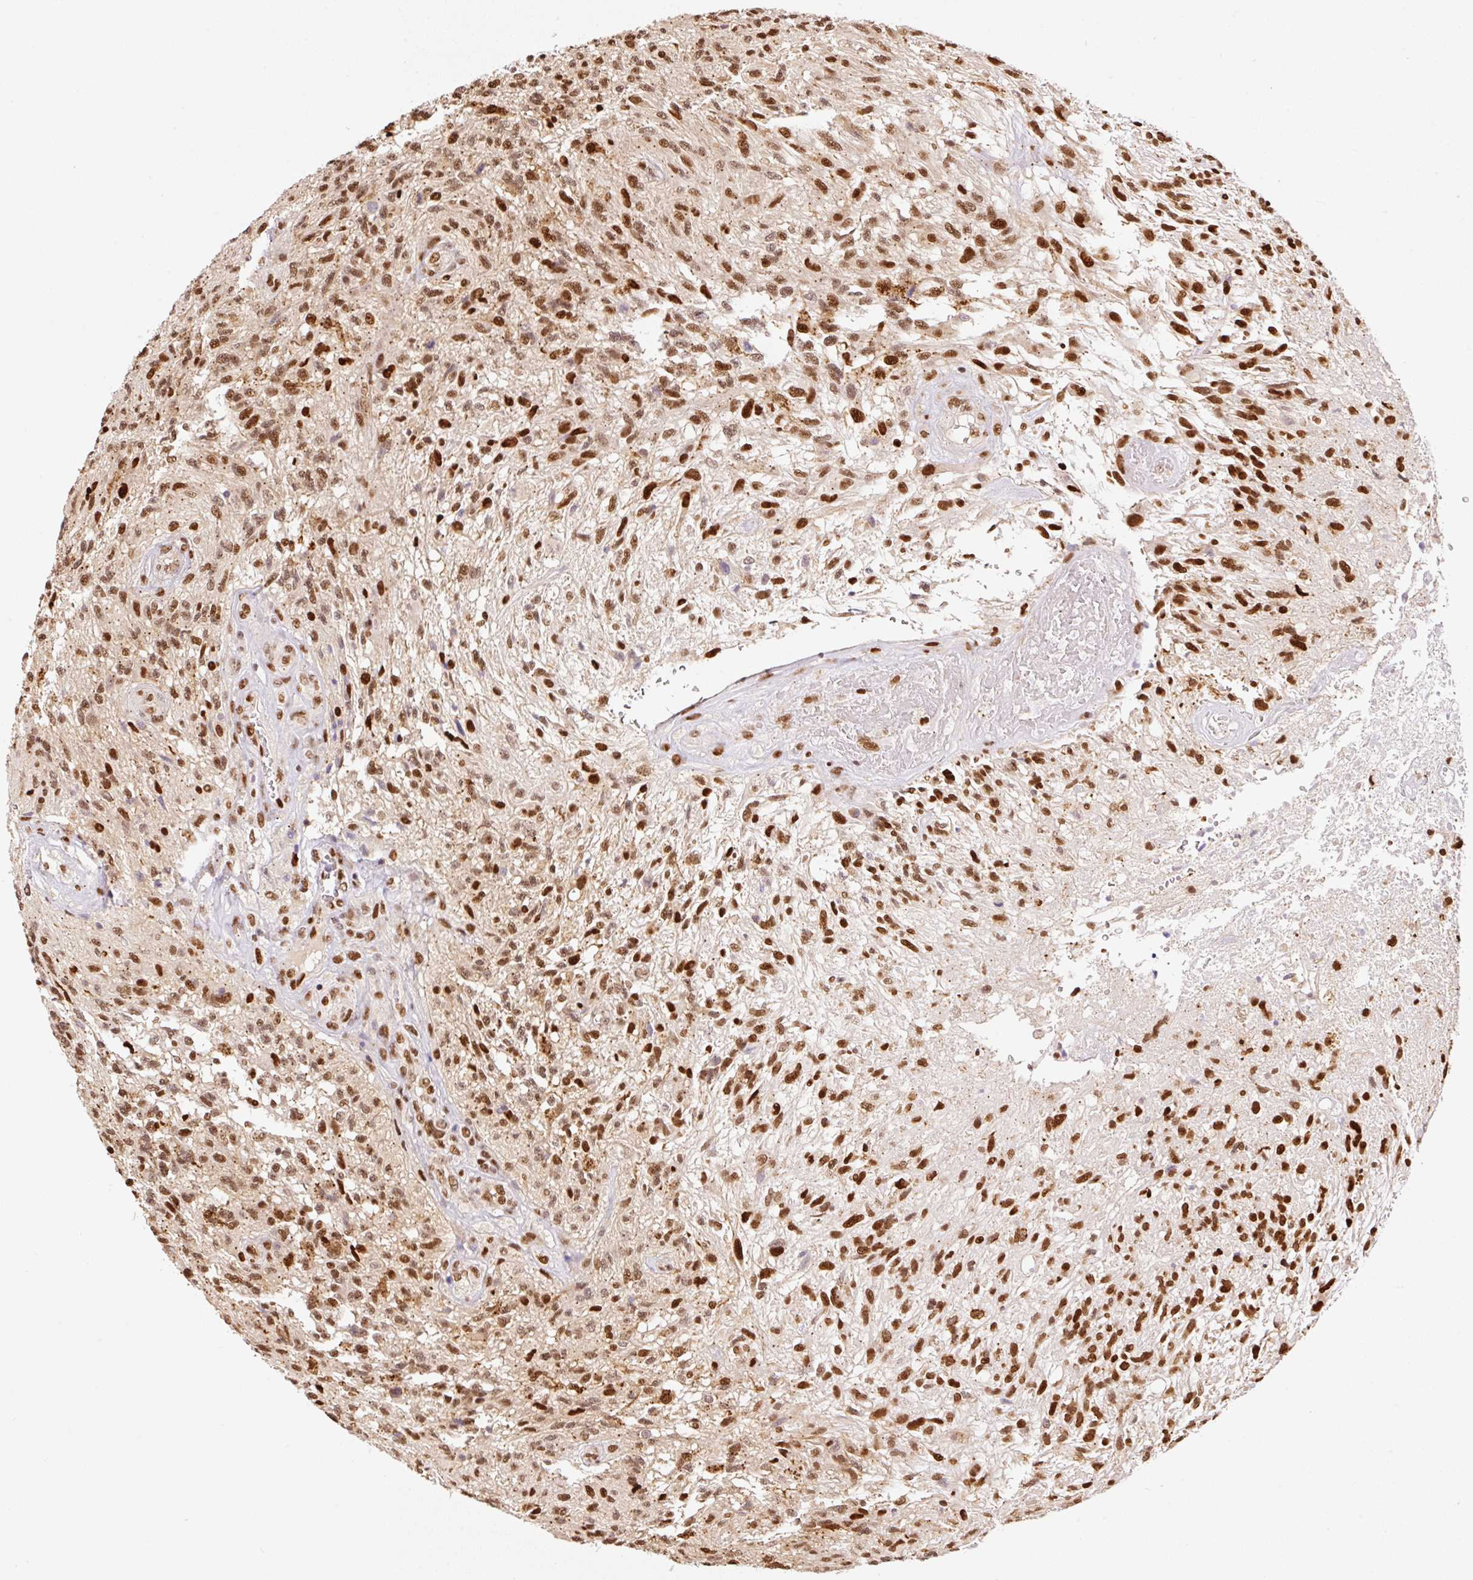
{"staining": {"intensity": "strong", "quantity": ">75%", "location": "nuclear"}, "tissue": "glioma", "cell_type": "Tumor cells", "image_type": "cancer", "snomed": [{"axis": "morphology", "description": "Glioma, malignant, High grade"}, {"axis": "topography", "description": "Brain"}], "caption": "This photomicrograph shows immunohistochemistry (IHC) staining of human malignant glioma (high-grade), with high strong nuclear staining in approximately >75% of tumor cells.", "gene": "GPR139", "patient": {"sex": "male", "age": 56}}